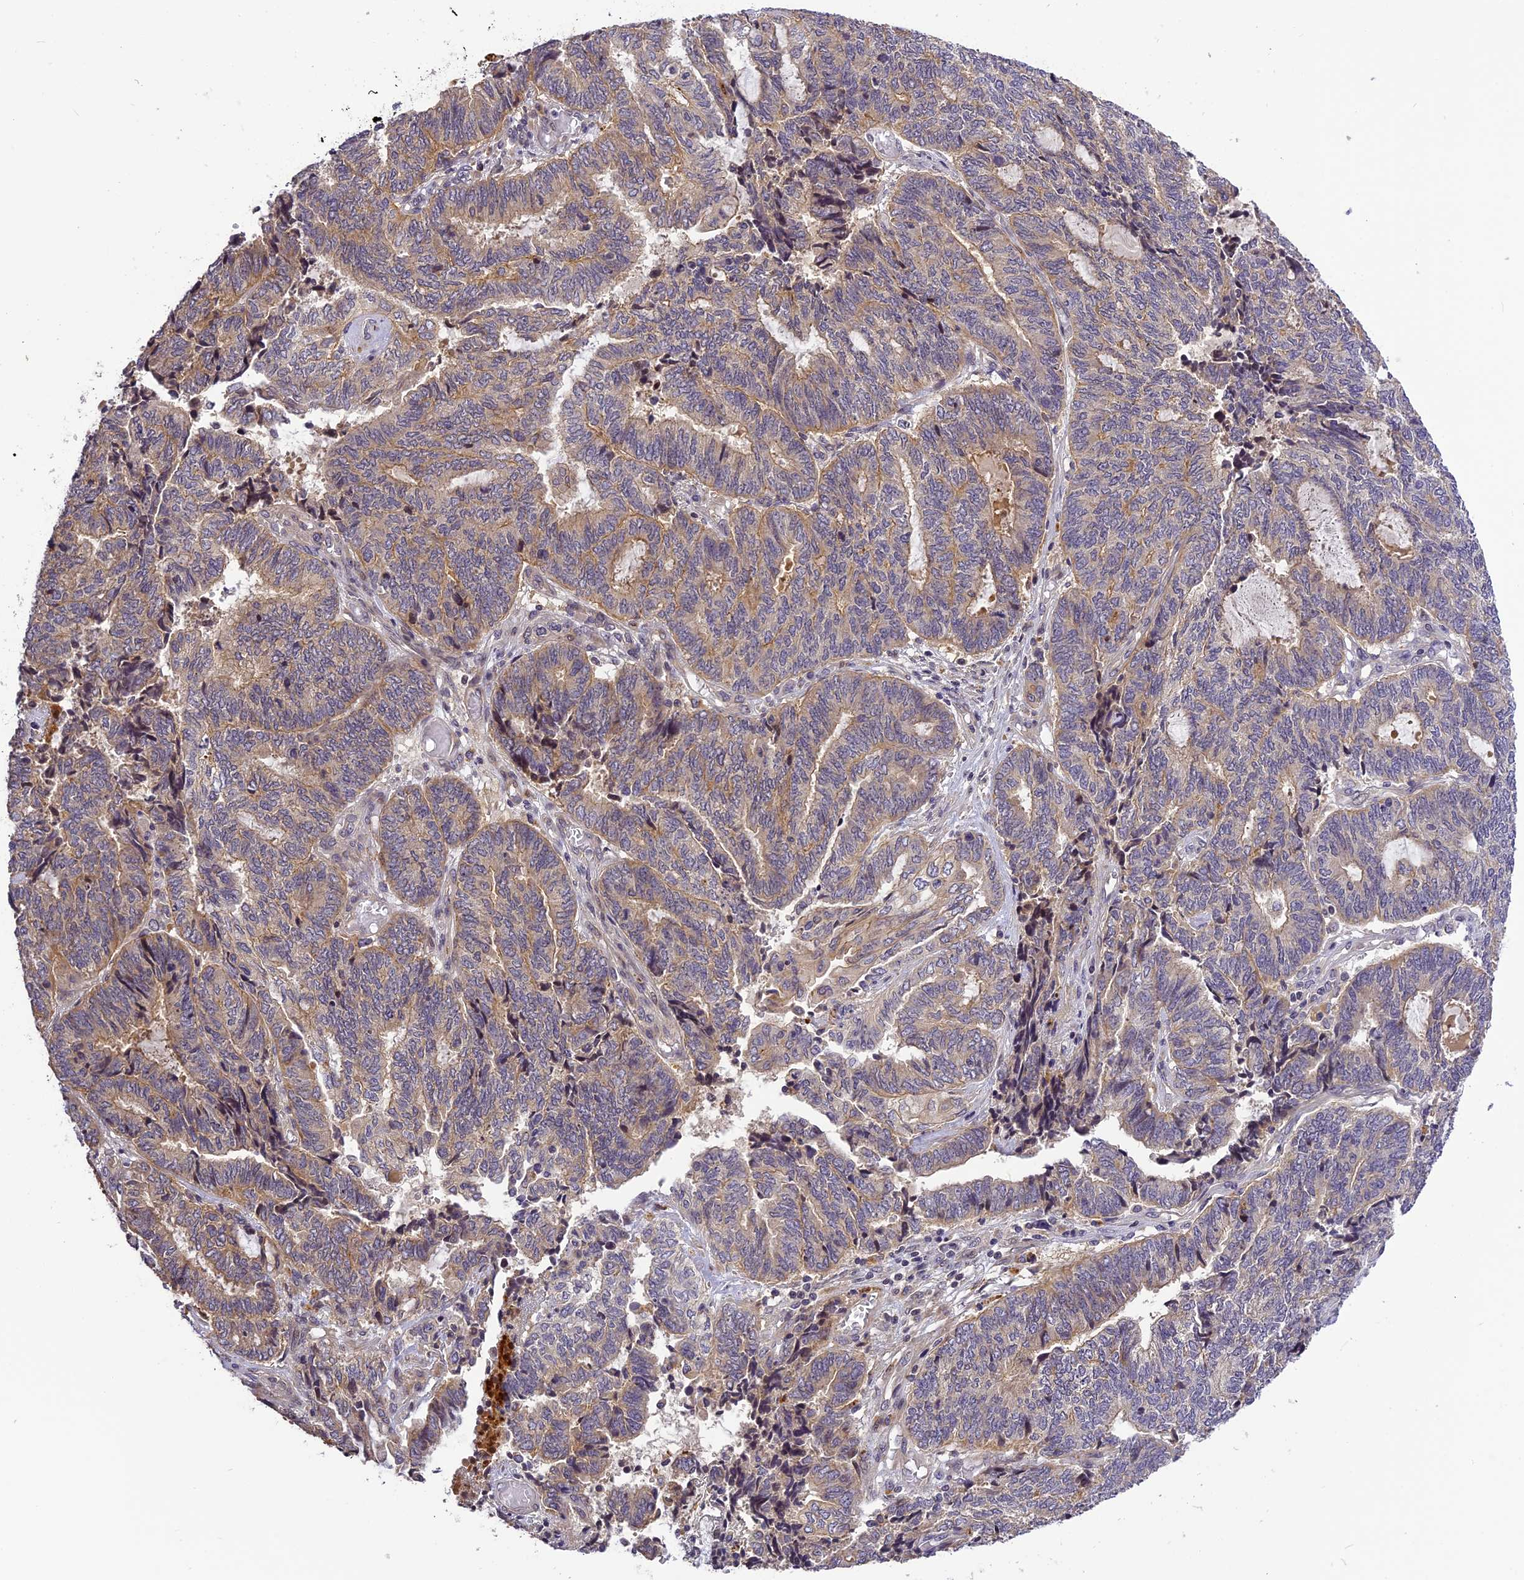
{"staining": {"intensity": "weak", "quantity": "25%-75%", "location": "cytoplasmic/membranous"}, "tissue": "endometrial cancer", "cell_type": "Tumor cells", "image_type": "cancer", "snomed": [{"axis": "morphology", "description": "Adenocarcinoma, NOS"}, {"axis": "topography", "description": "Uterus"}, {"axis": "topography", "description": "Endometrium"}], "caption": "Protein analysis of adenocarcinoma (endometrial) tissue demonstrates weak cytoplasmic/membranous expression in approximately 25%-75% of tumor cells. The staining was performed using DAB, with brown indicating positive protein expression. Nuclei are stained blue with hematoxylin.", "gene": "FNIP2", "patient": {"sex": "female", "age": 70}}